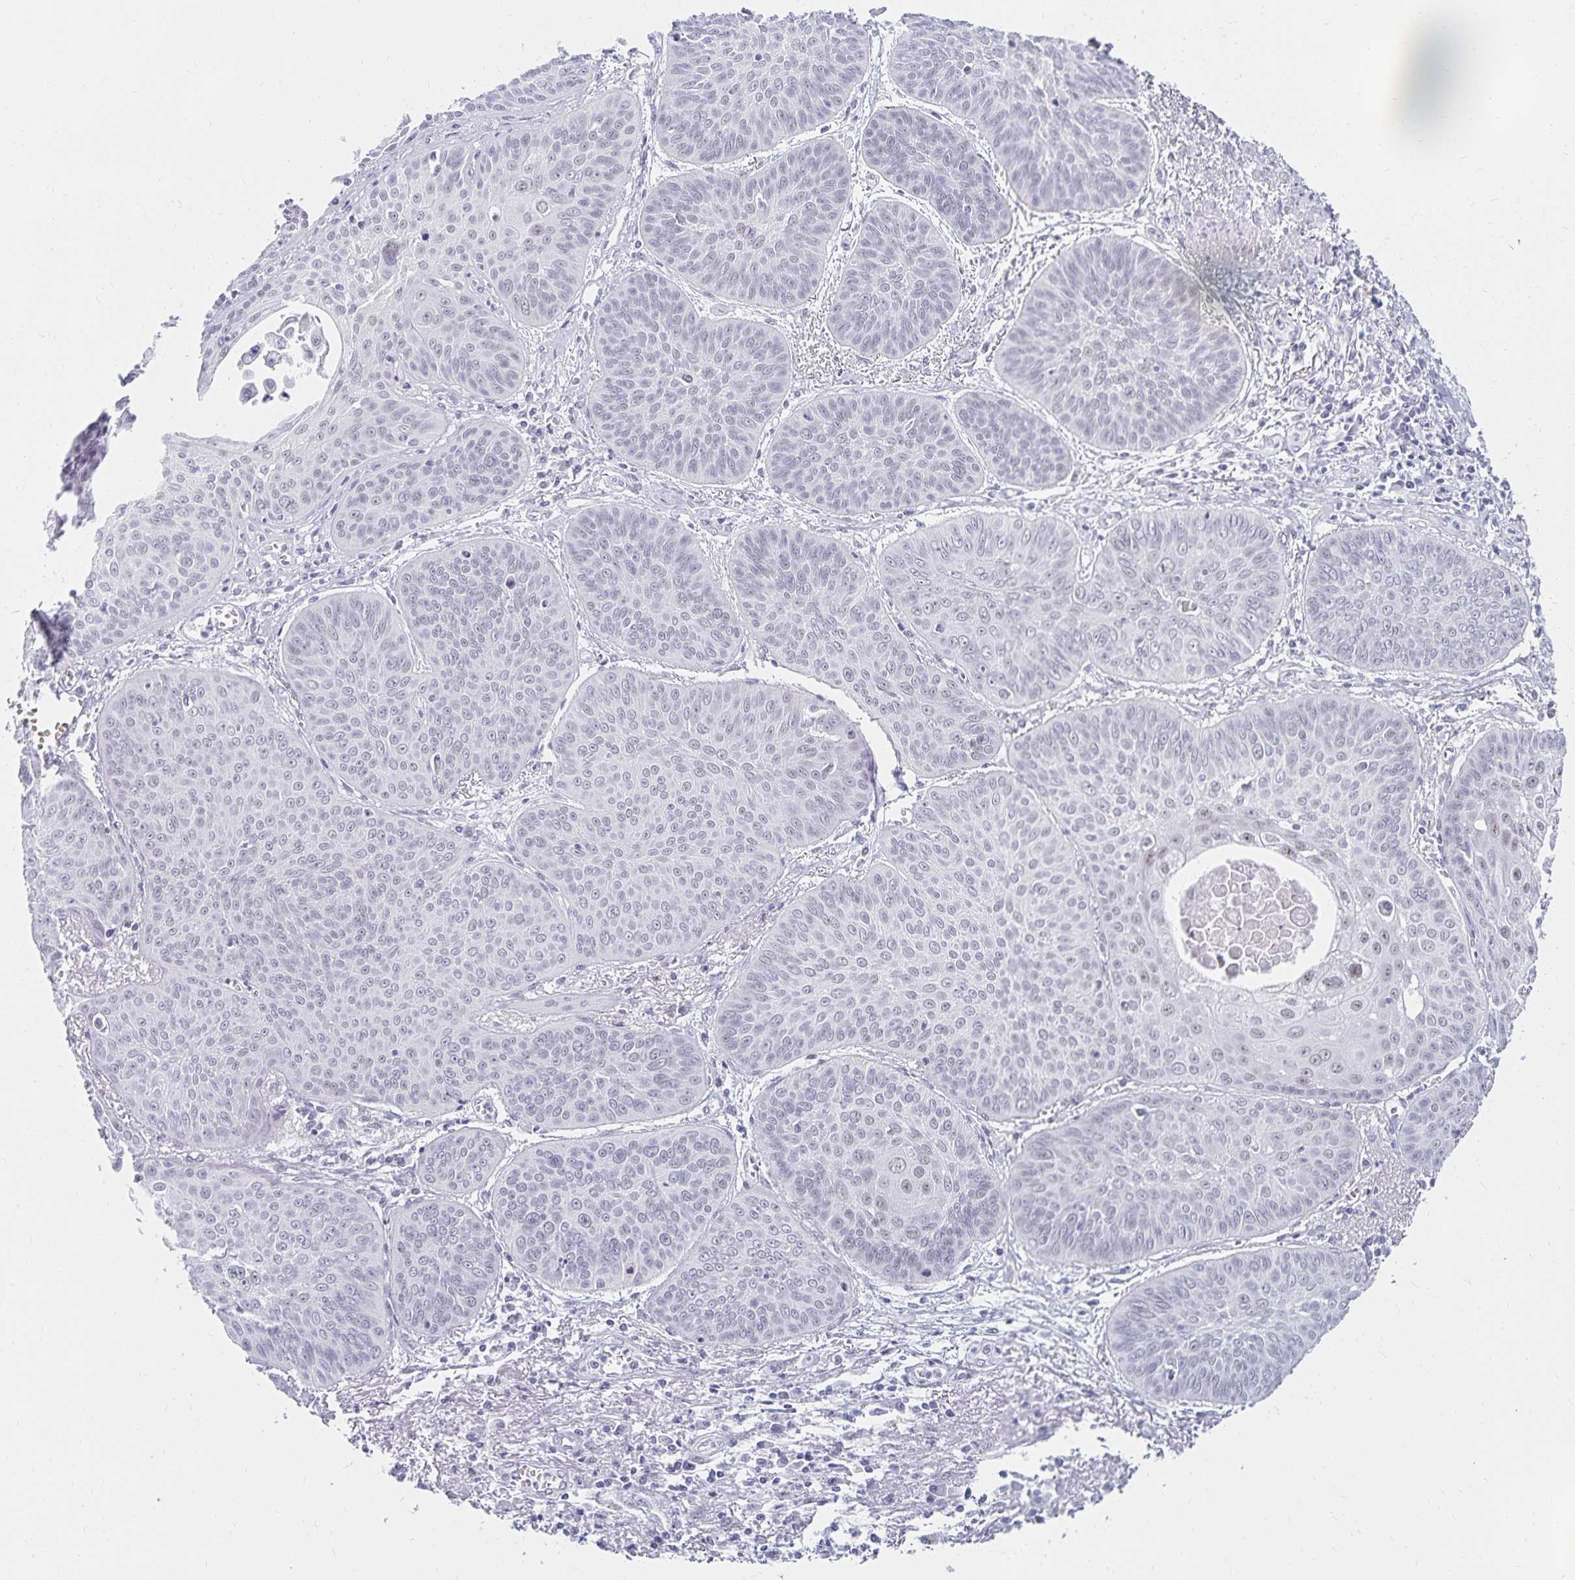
{"staining": {"intensity": "negative", "quantity": "none", "location": "none"}, "tissue": "lung cancer", "cell_type": "Tumor cells", "image_type": "cancer", "snomed": [{"axis": "morphology", "description": "Squamous cell carcinoma, NOS"}, {"axis": "topography", "description": "Lung"}], "caption": "The micrograph displays no significant positivity in tumor cells of lung cancer. Brightfield microscopy of immunohistochemistry (IHC) stained with DAB (brown) and hematoxylin (blue), captured at high magnification.", "gene": "C20orf85", "patient": {"sex": "male", "age": 74}}